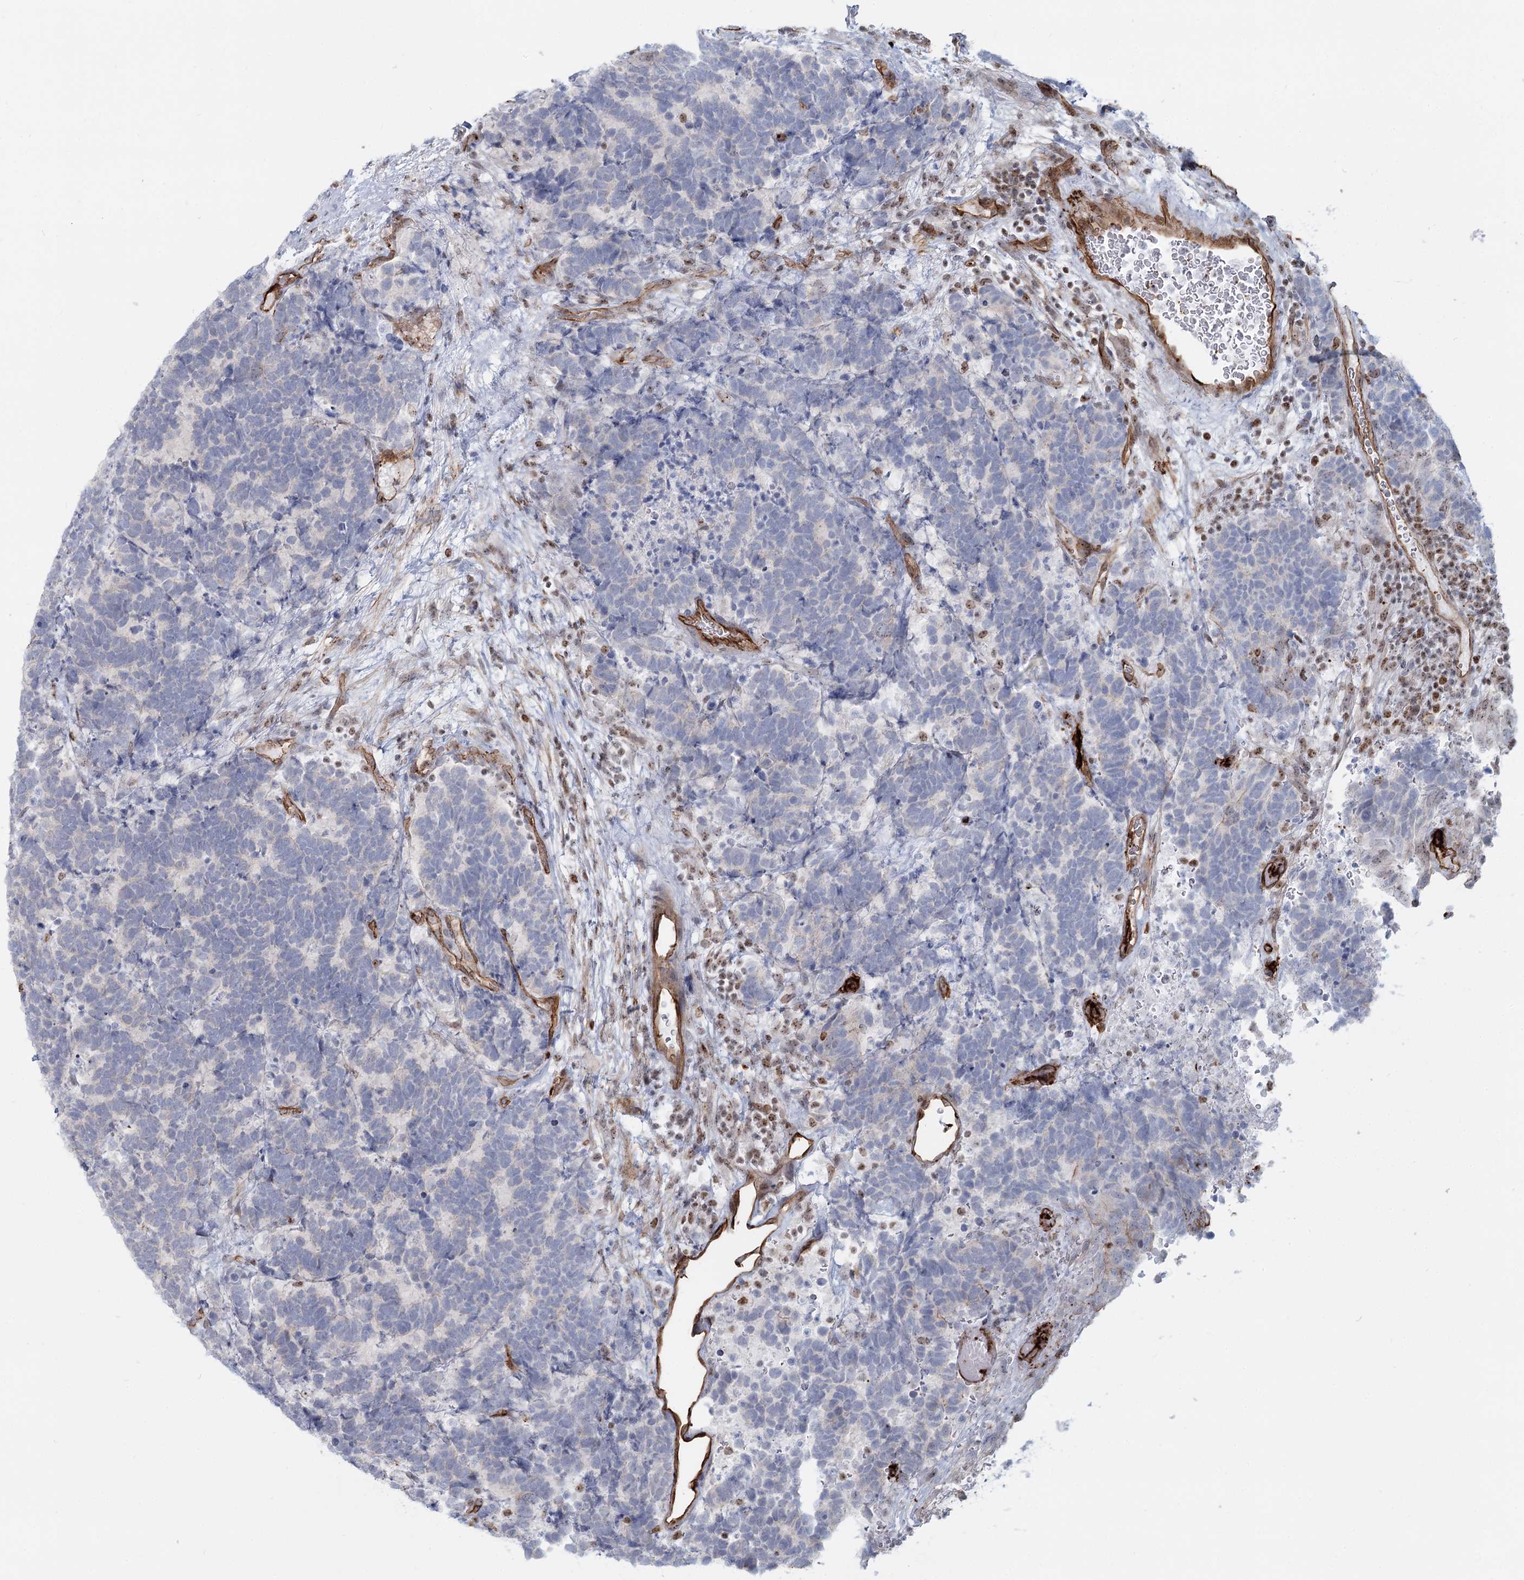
{"staining": {"intensity": "negative", "quantity": "none", "location": "none"}, "tissue": "carcinoid", "cell_type": "Tumor cells", "image_type": "cancer", "snomed": [{"axis": "morphology", "description": "Carcinoma, NOS"}, {"axis": "morphology", "description": "Carcinoid, malignant, NOS"}, {"axis": "topography", "description": "Urinary bladder"}], "caption": "IHC micrograph of neoplastic tissue: human carcinoid stained with DAB (3,3'-diaminobenzidine) demonstrates no significant protein positivity in tumor cells.", "gene": "ZFYVE28", "patient": {"sex": "male", "age": 57}}